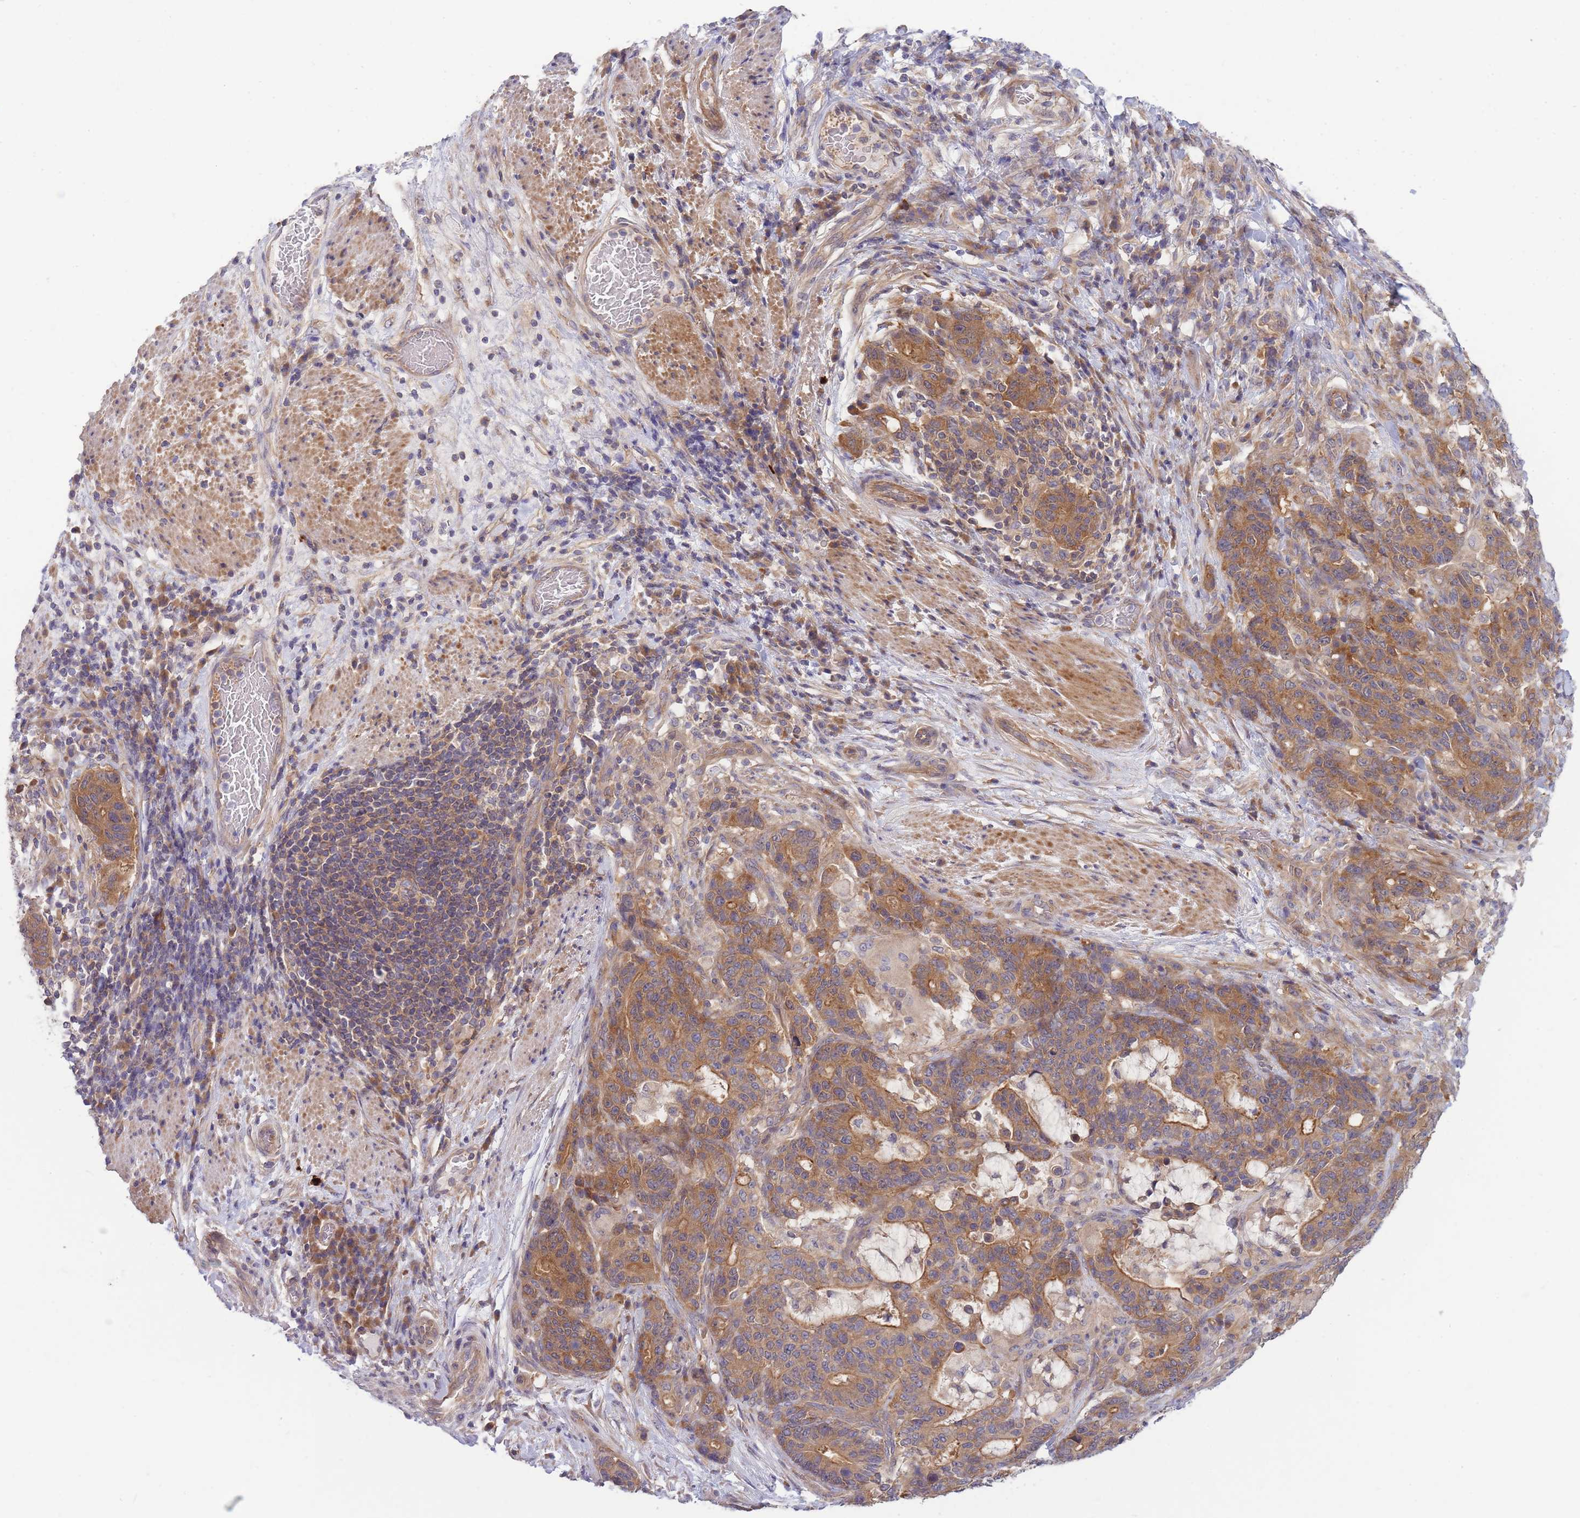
{"staining": {"intensity": "moderate", "quantity": ">75%", "location": "cytoplasmic/membranous"}, "tissue": "stomach cancer", "cell_type": "Tumor cells", "image_type": "cancer", "snomed": [{"axis": "morphology", "description": "Normal tissue, NOS"}, {"axis": "morphology", "description": "Adenocarcinoma, NOS"}, {"axis": "topography", "description": "Stomach"}], "caption": "Human stomach adenocarcinoma stained with a brown dye reveals moderate cytoplasmic/membranous positive staining in approximately >75% of tumor cells.", "gene": "PFDN6", "patient": {"sex": "female", "age": 64}}